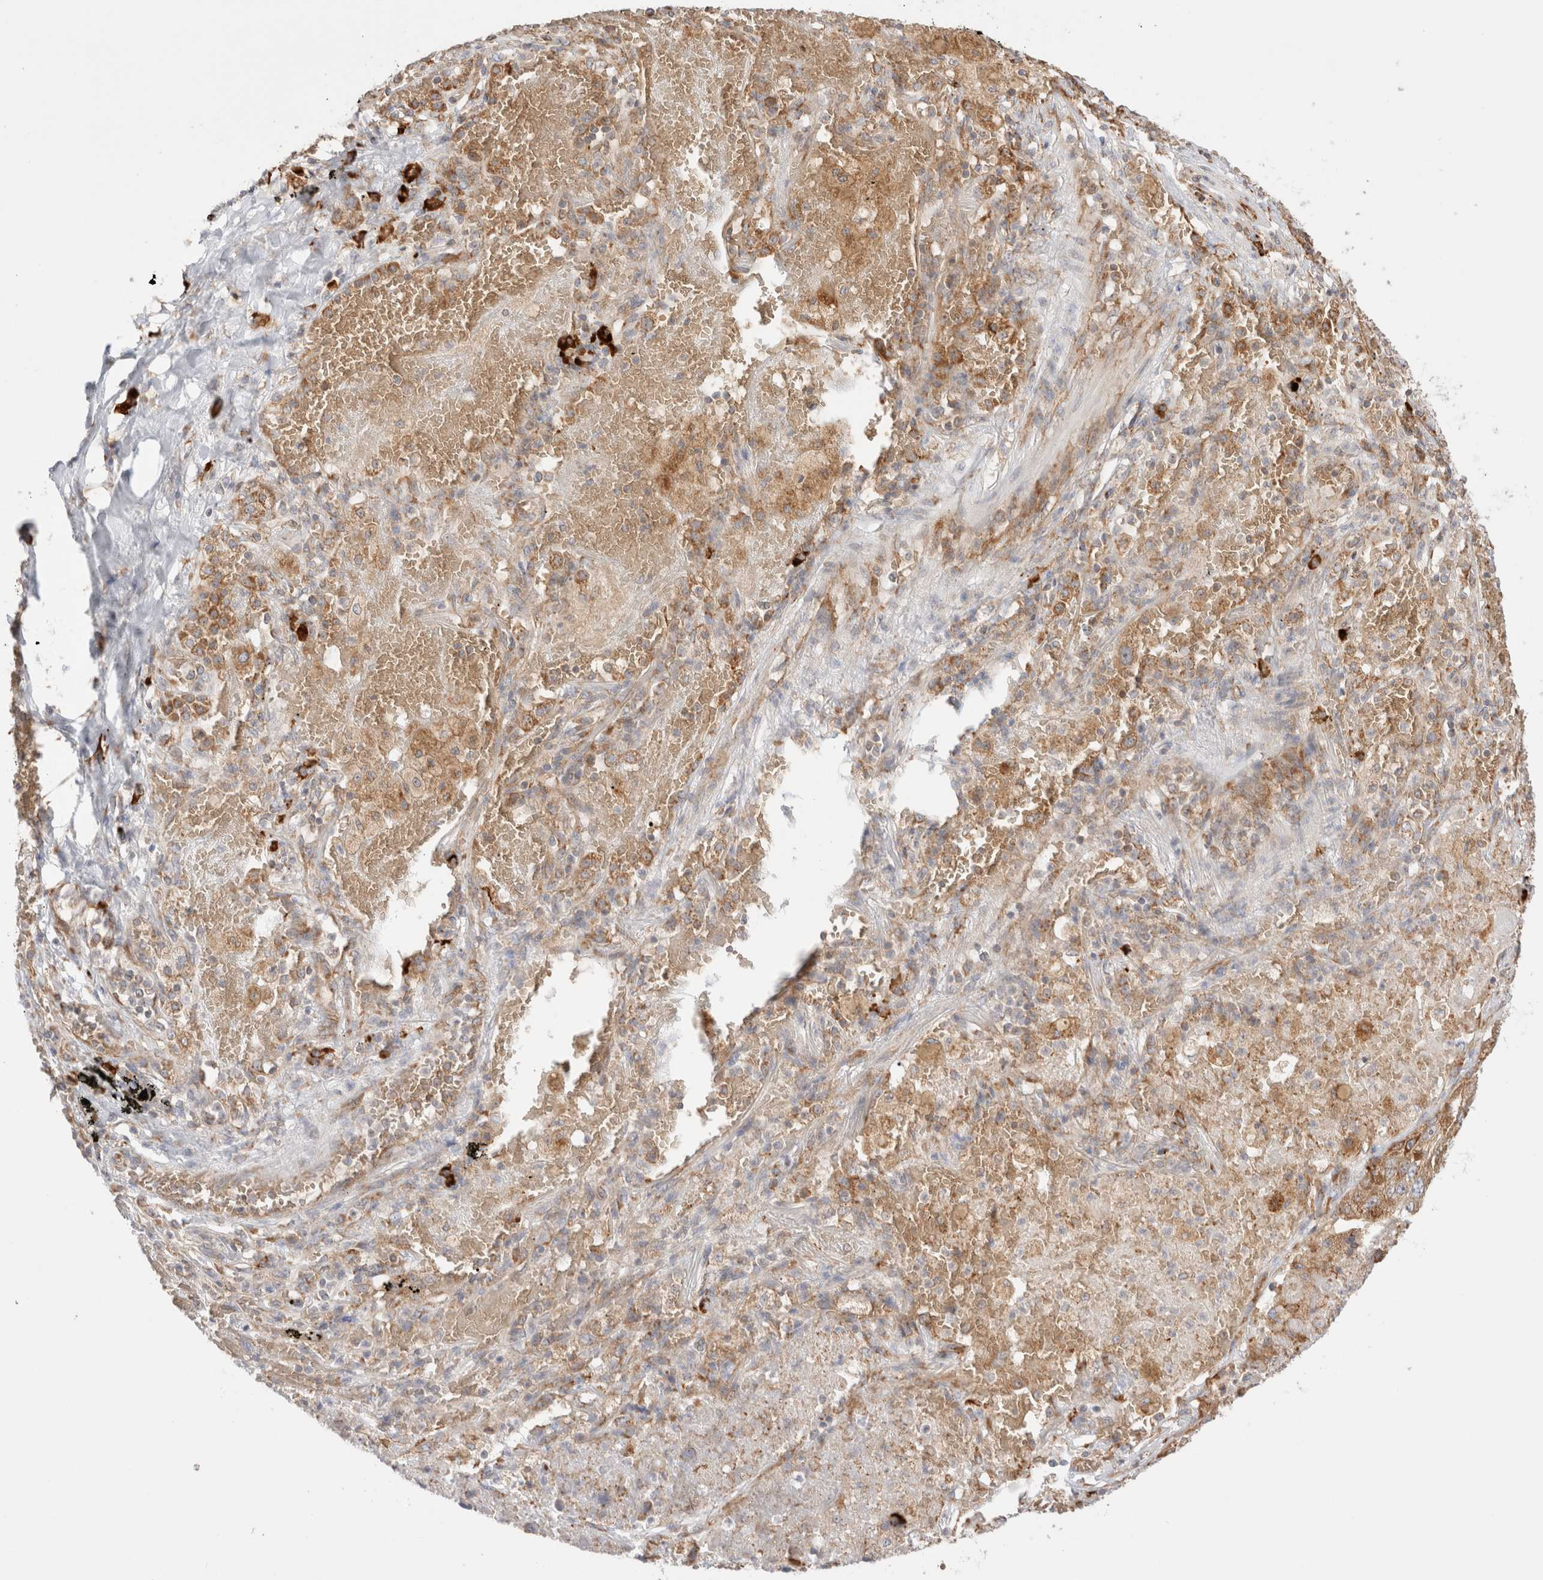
{"staining": {"intensity": "moderate", "quantity": ">75%", "location": "cytoplasmic/membranous"}, "tissue": "lung cancer", "cell_type": "Tumor cells", "image_type": "cancer", "snomed": [{"axis": "morphology", "description": "Squamous cell carcinoma, NOS"}, {"axis": "topography", "description": "Lung"}], "caption": "Lung cancer was stained to show a protein in brown. There is medium levels of moderate cytoplasmic/membranous positivity in about >75% of tumor cells.", "gene": "UTS2B", "patient": {"sex": "male", "age": 61}}